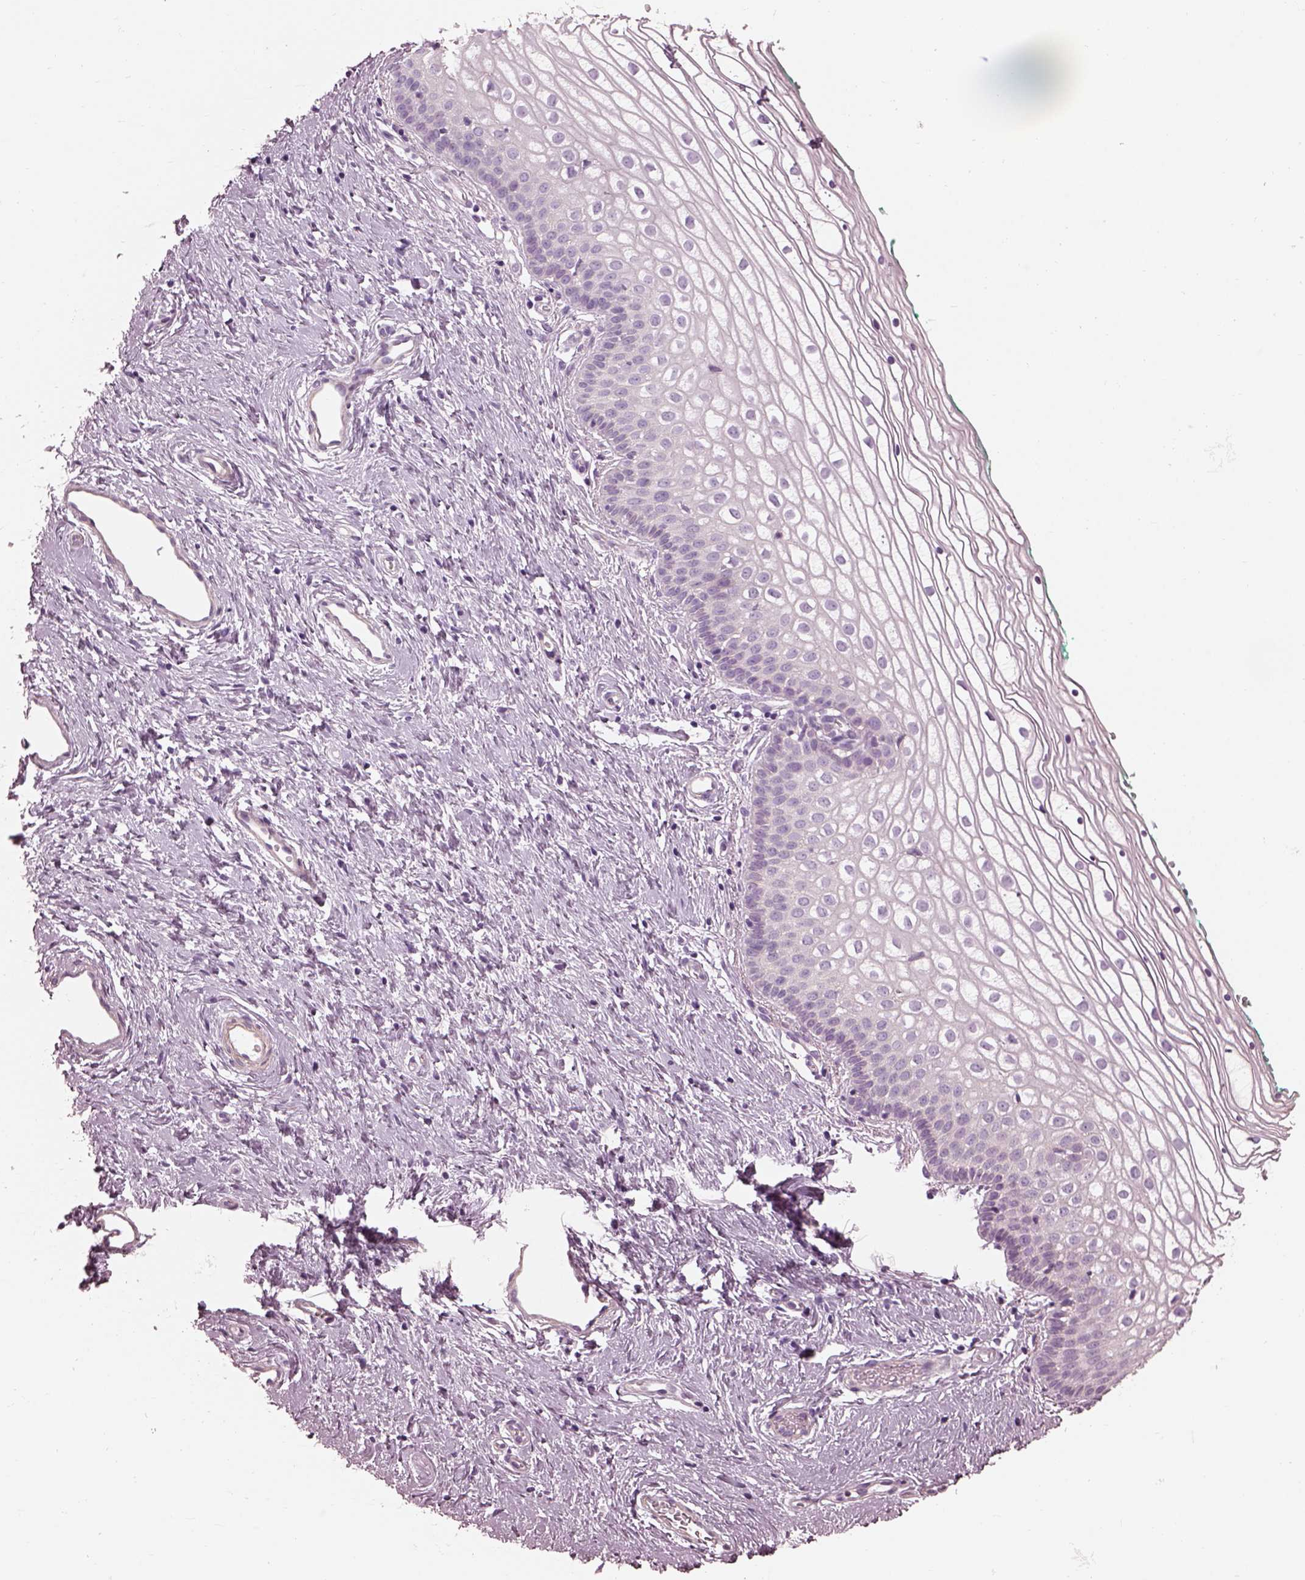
{"staining": {"intensity": "negative", "quantity": "none", "location": "none"}, "tissue": "vagina", "cell_type": "Squamous epithelial cells", "image_type": "normal", "snomed": [{"axis": "morphology", "description": "Normal tissue, NOS"}, {"axis": "topography", "description": "Vagina"}], "caption": "Immunohistochemistry photomicrograph of unremarkable vagina: vagina stained with DAB shows no significant protein expression in squamous epithelial cells.", "gene": "BFSP1", "patient": {"sex": "female", "age": 36}}